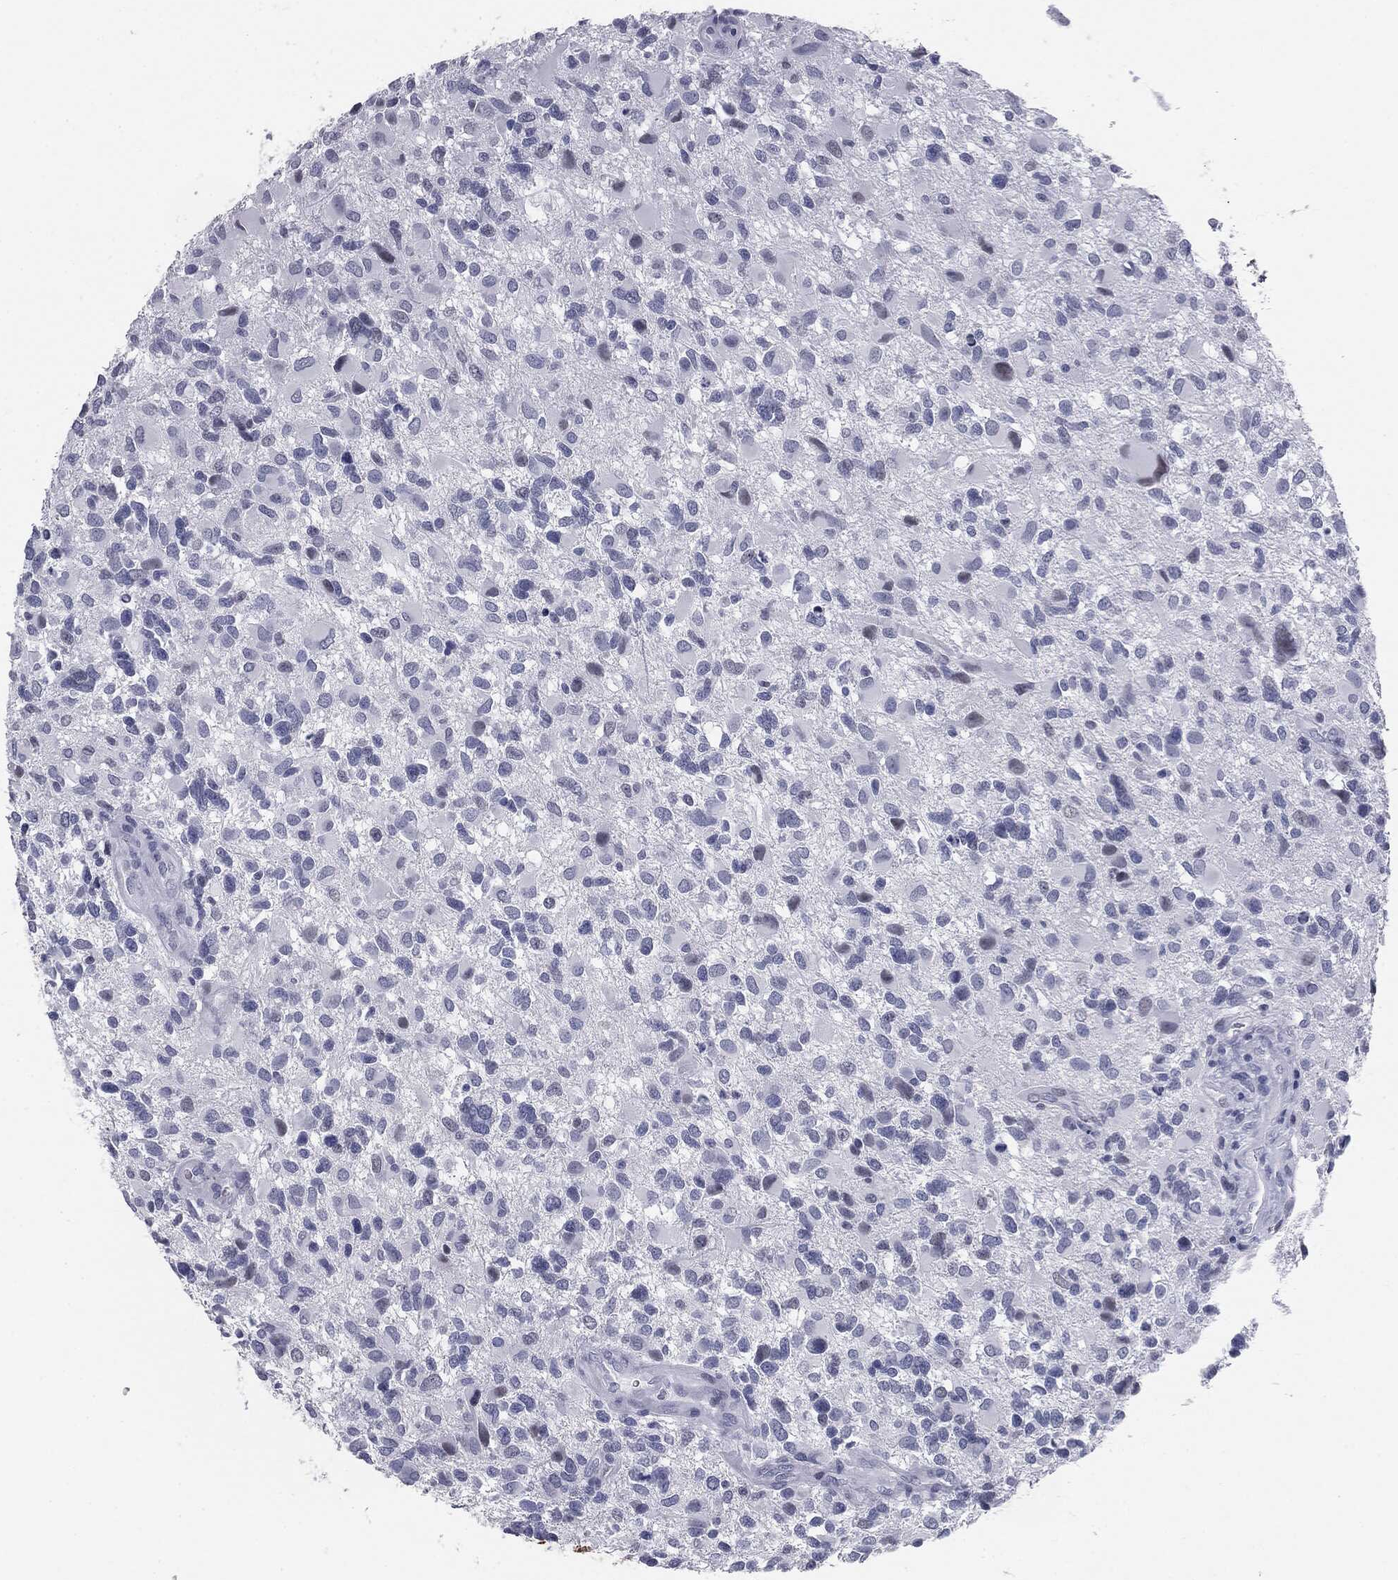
{"staining": {"intensity": "negative", "quantity": "none", "location": "none"}, "tissue": "glioma", "cell_type": "Tumor cells", "image_type": "cancer", "snomed": [{"axis": "morphology", "description": "Glioma, malignant, Low grade"}, {"axis": "topography", "description": "Brain"}], "caption": "IHC of malignant glioma (low-grade) shows no positivity in tumor cells.", "gene": "TPO", "patient": {"sex": "female", "age": 32}}